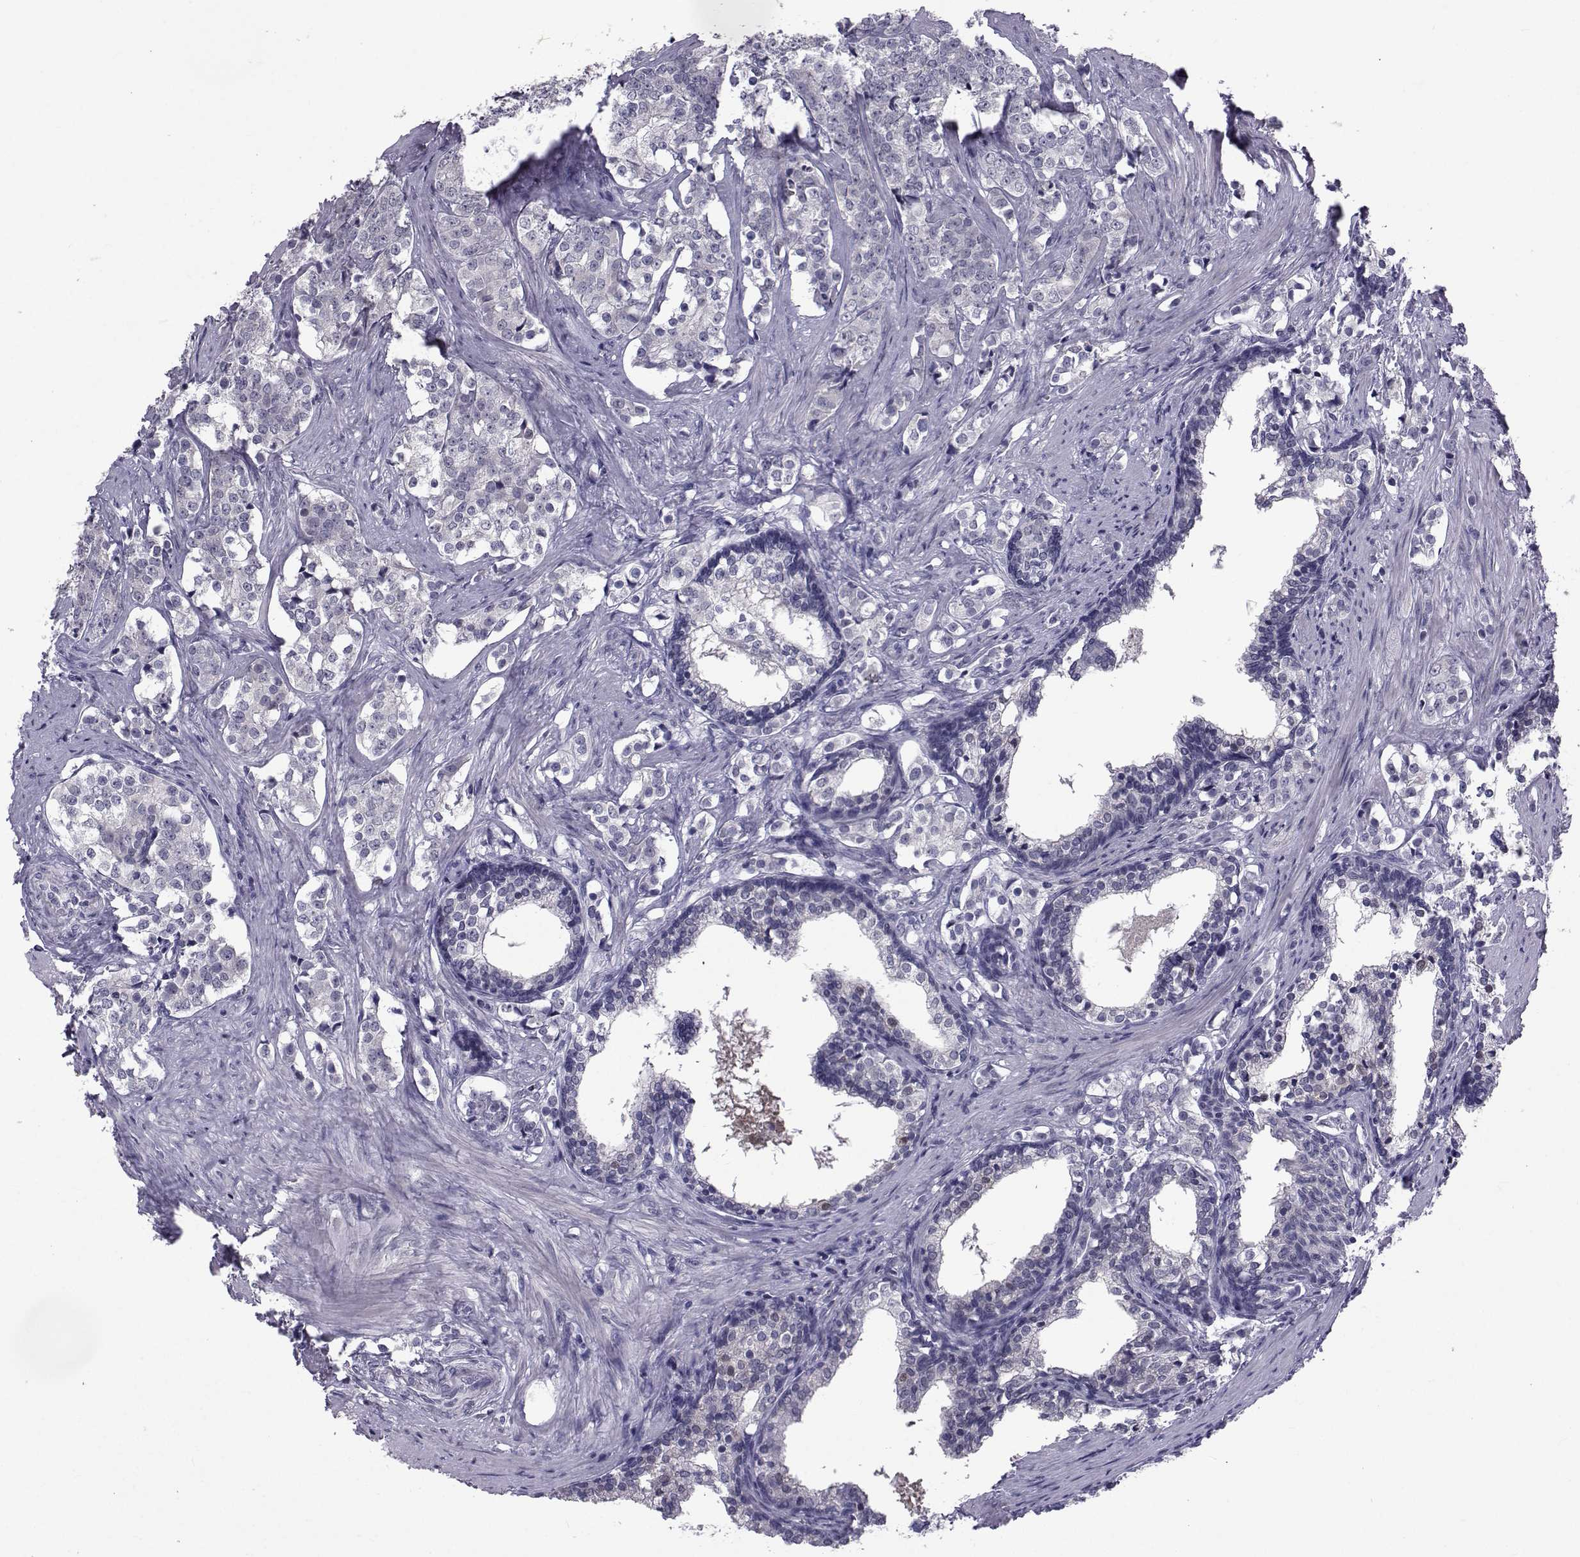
{"staining": {"intensity": "negative", "quantity": "none", "location": "none"}, "tissue": "prostate cancer", "cell_type": "Tumor cells", "image_type": "cancer", "snomed": [{"axis": "morphology", "description": "Adenocarcinoma, NOS"}, {"axis": "topography", "description": "Prostate and seminal vesicle, NOS"}], "caption": "This micrograph is of prostate cancer stained with immunohistochemistry (IHC) to label a protein in brown with the nuclei are counter-stained blue. There is no expression in tumor cells.", "gene": "TNFRSF11B", "patient": {"sex": "male", "age": 63}}